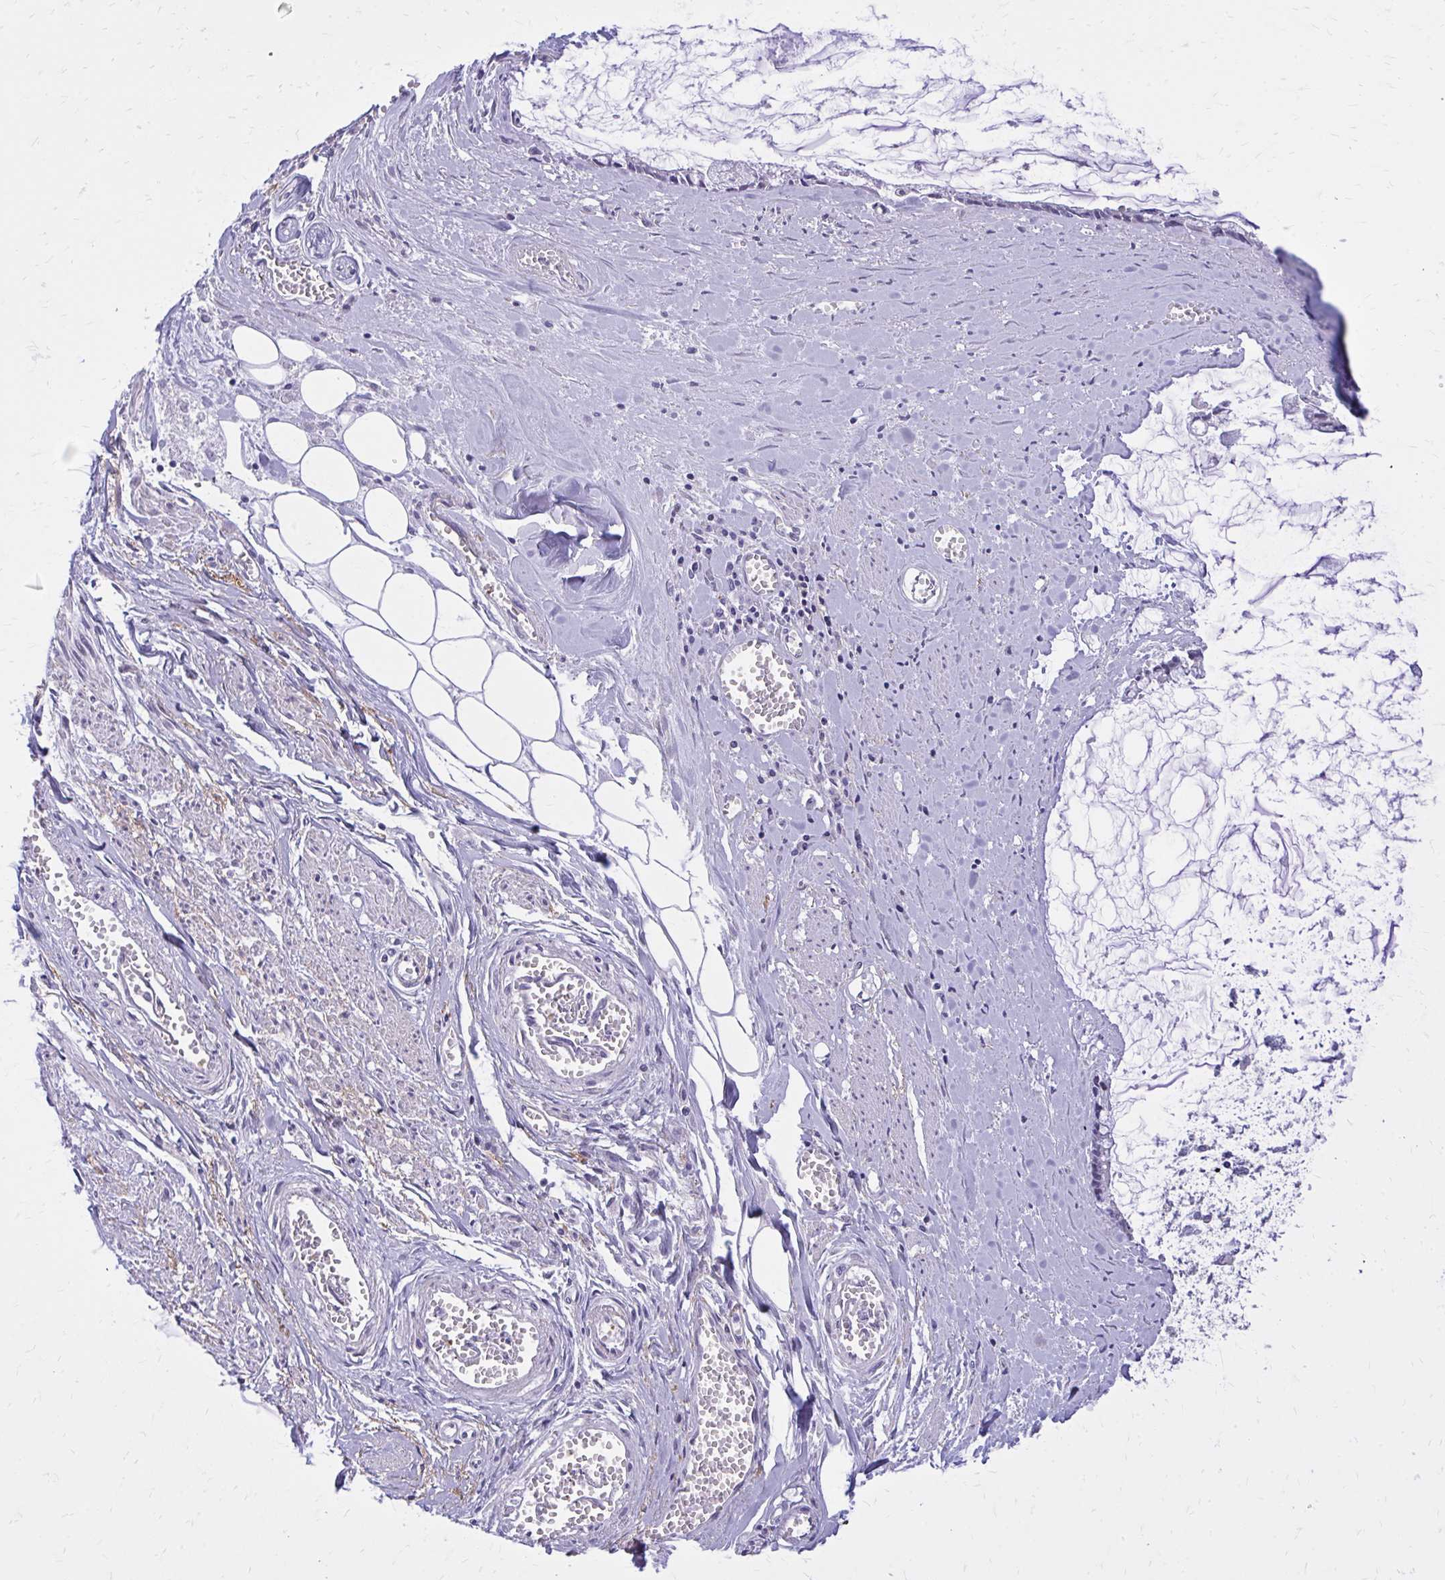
{"staining": {"intensity": "negative", "quantity": "none", "location": "none"}, "tissue": "ovarian cancer", "cell_type": "Tumor cells", "image_type": "cancer", "snomed": [{"axis": "morphology", "description": "Cystadenocarcinoma, mucinous, NOS"}, {"axis": "topography", "description": "Ovary"}], "caption": "Tumor cells show no significant protein staining in ovarian mucinous cystadenocarcinoma.", "gene": "ADAMTSL1", "patient": {"sex": "female", "age": 90}}